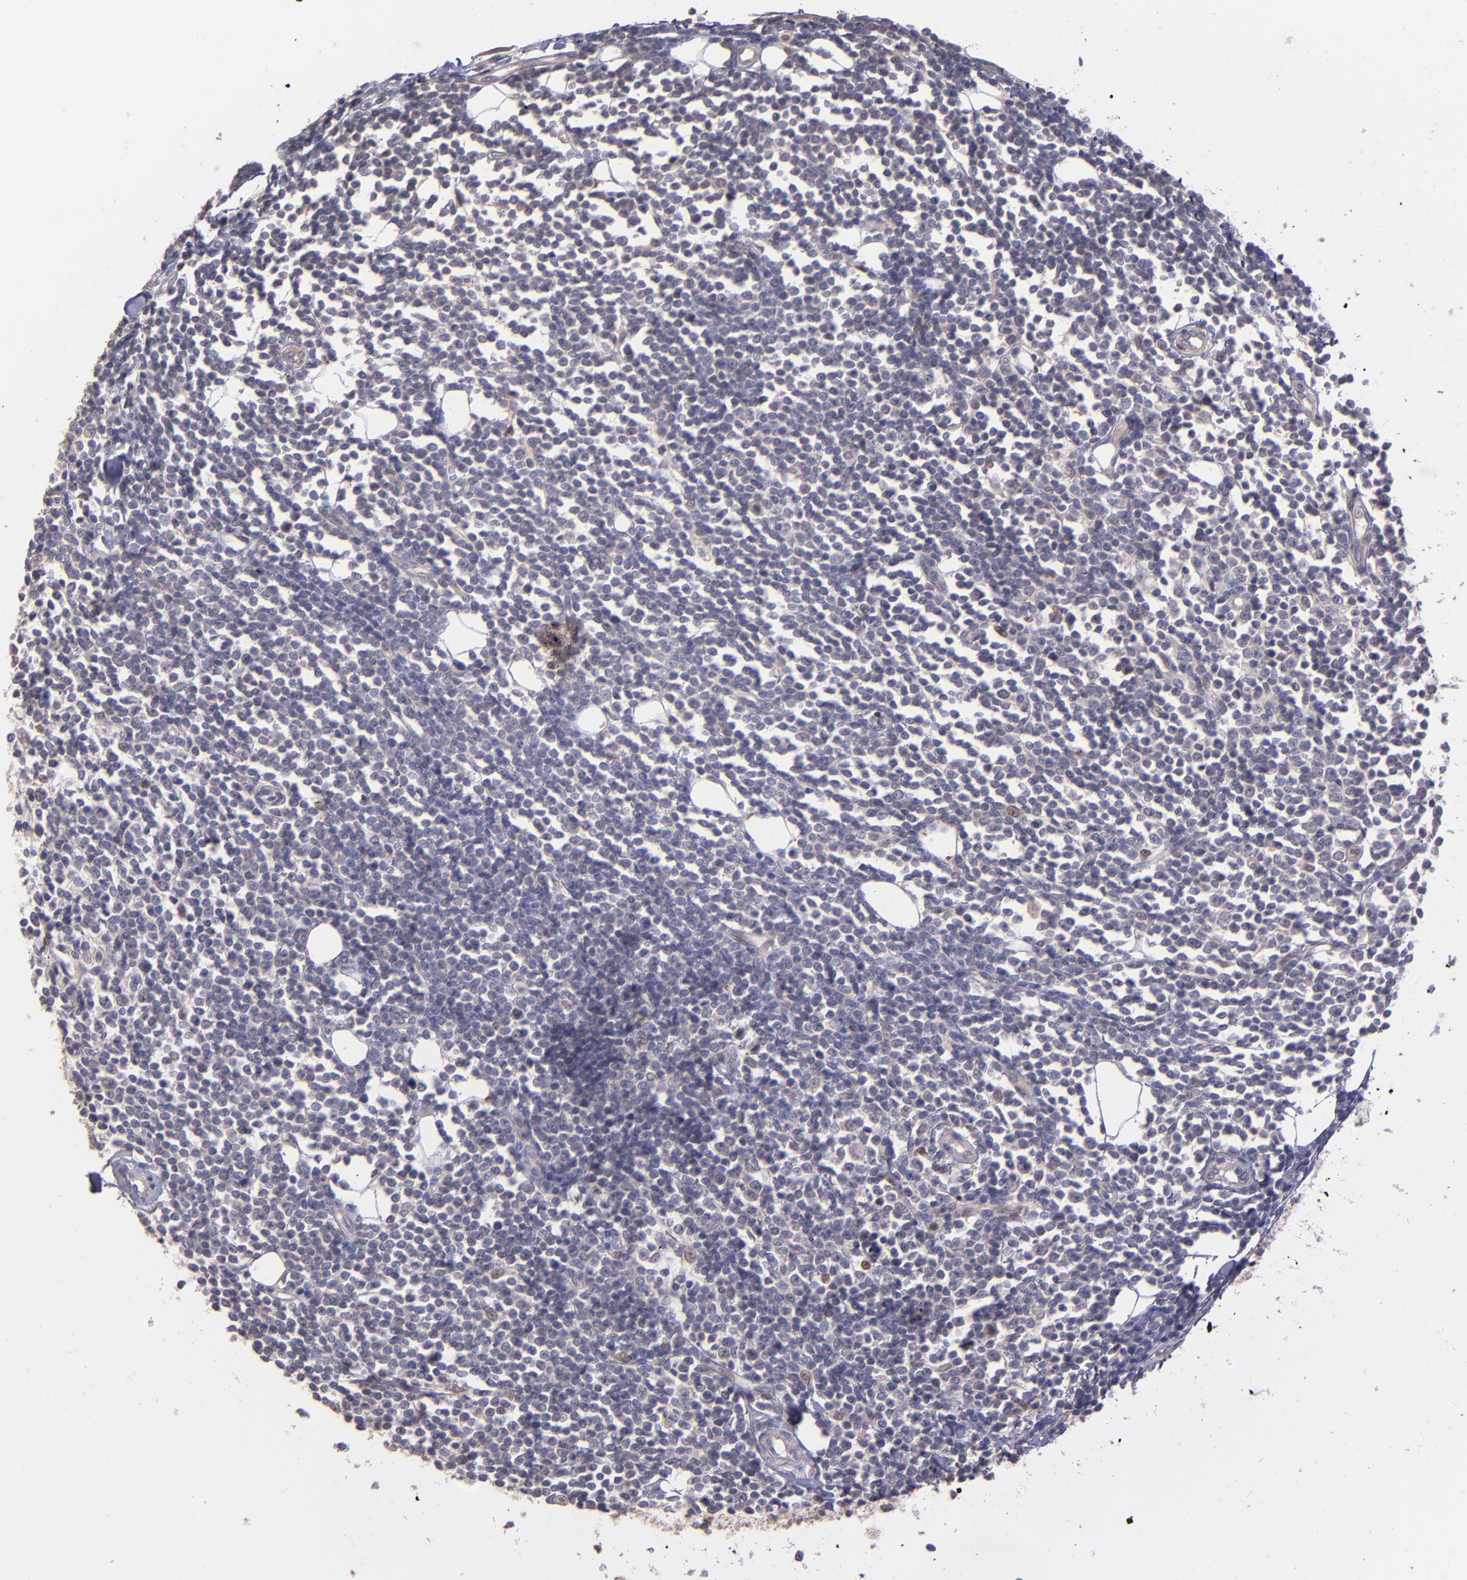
{"staining": {"intensity": "negative", "quantity": "none", "location": "none"}, "tissue": "lymphoma", "cell_type": "Tumor cells", "image_type": "cancer", "snomed": [{"axis": "morphology", "description": "Malignant lymphoma, non-Hodgkin's type, Low grade"}, {"axis": "topography", "description": "Soft tissue"}], "caption": "Tumor cells show no significant protein positivity in low-grade malignant lymphoma, non-Hodgkin's type.", "gene": "NUP62CL", "patient": {"sex": "male", "age": 92}}